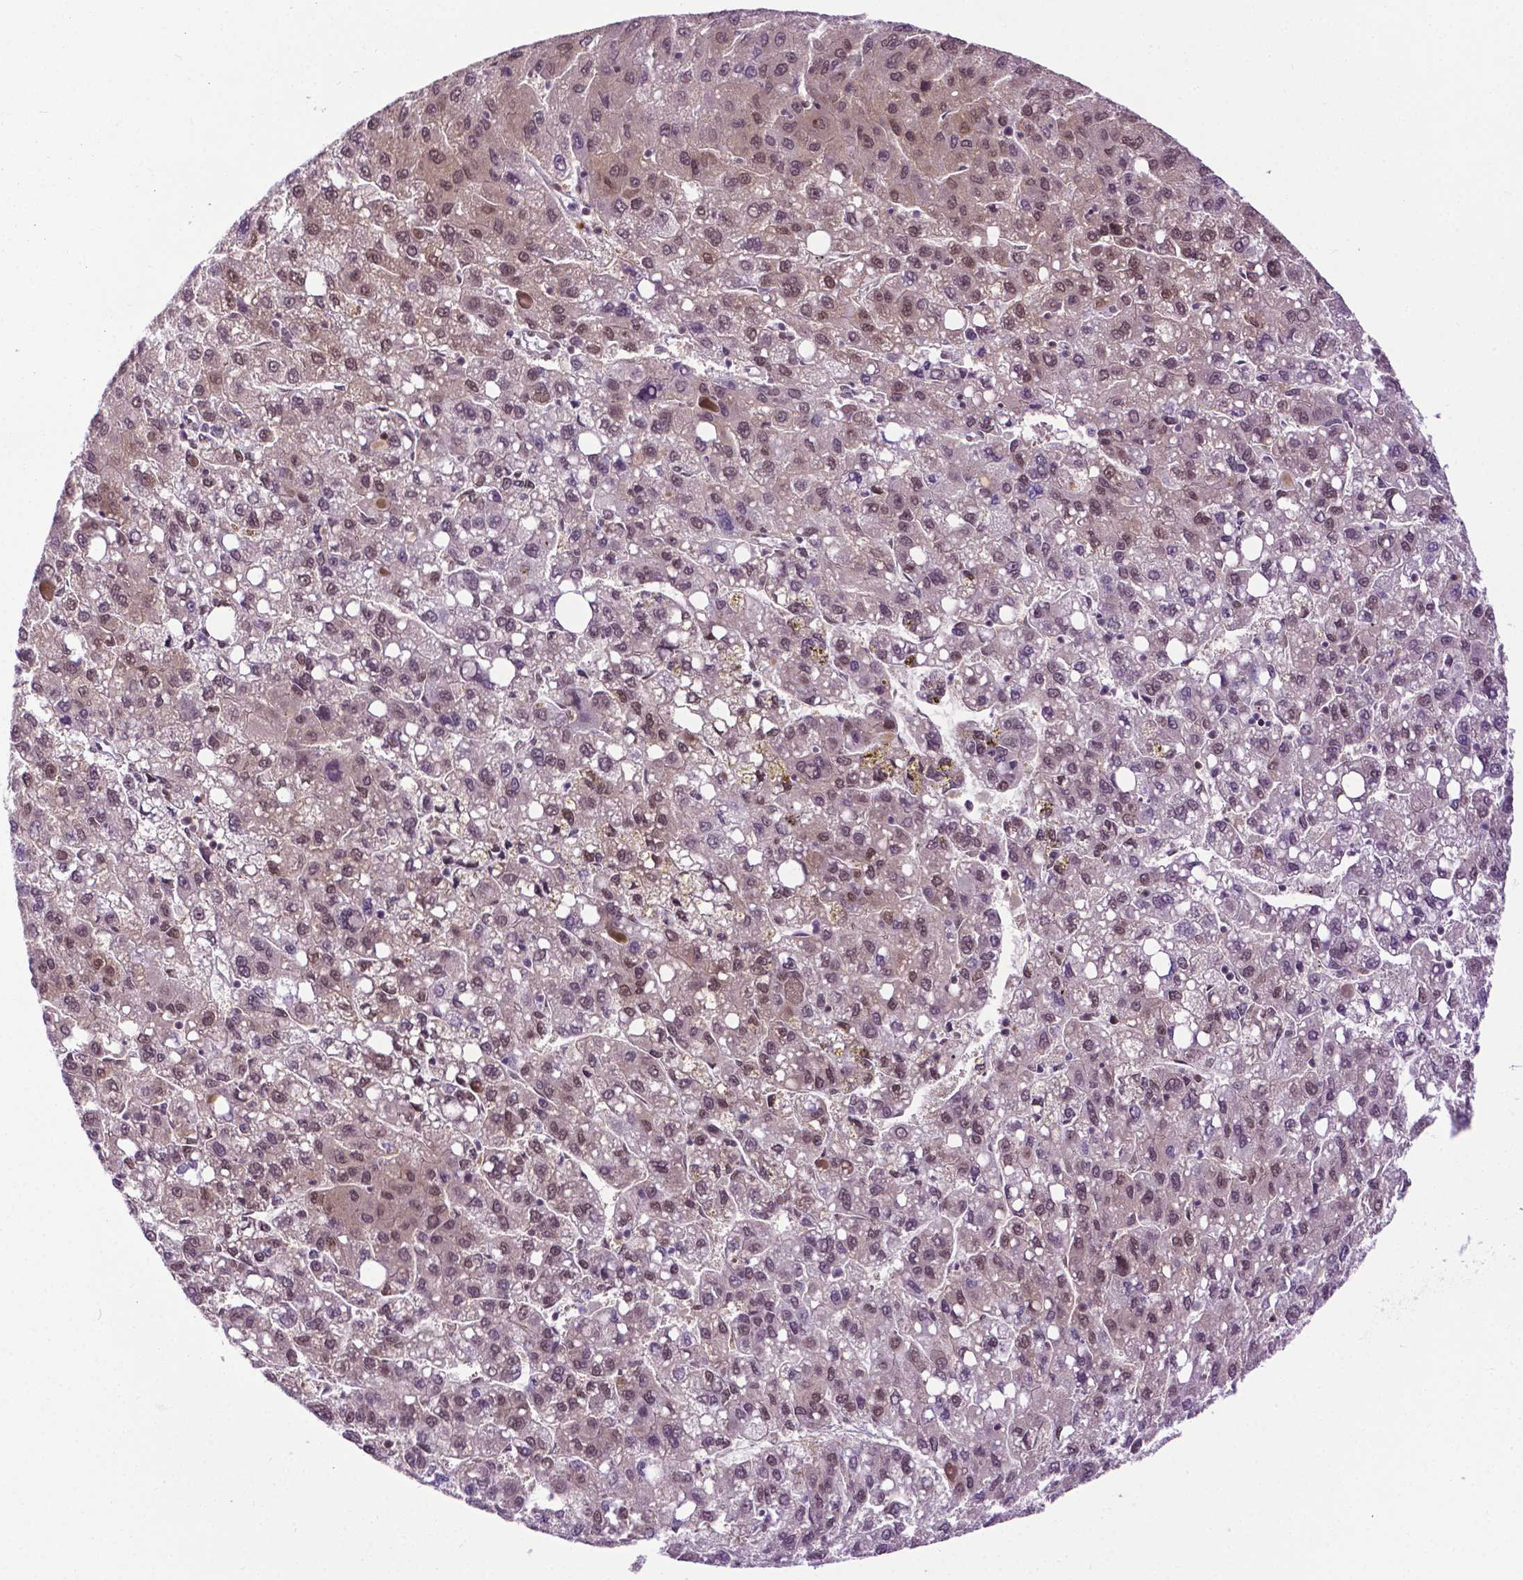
{"staining": {"intensity": "weak", "quantity": "25%-75%", "location": "nuclear"}, "tissue": "liver cancer", "cell_type": "Tumor cells", "image_type": "cancer", "snomed": [{"axis": "morphology", "description": "Carcinoma, Hepatocellular, NOS"}, {"axis": "topography", "description": "Liver"}], "caption": "High-power microscopy captured an IHC histopathology image of liver cancer (hepatocellular carcinoma), revealing weak nuclear staining in about 25%-75% of tumor cells.", "gene": "UBQLN4", "patient": {"sex": "female", "age": 82}}